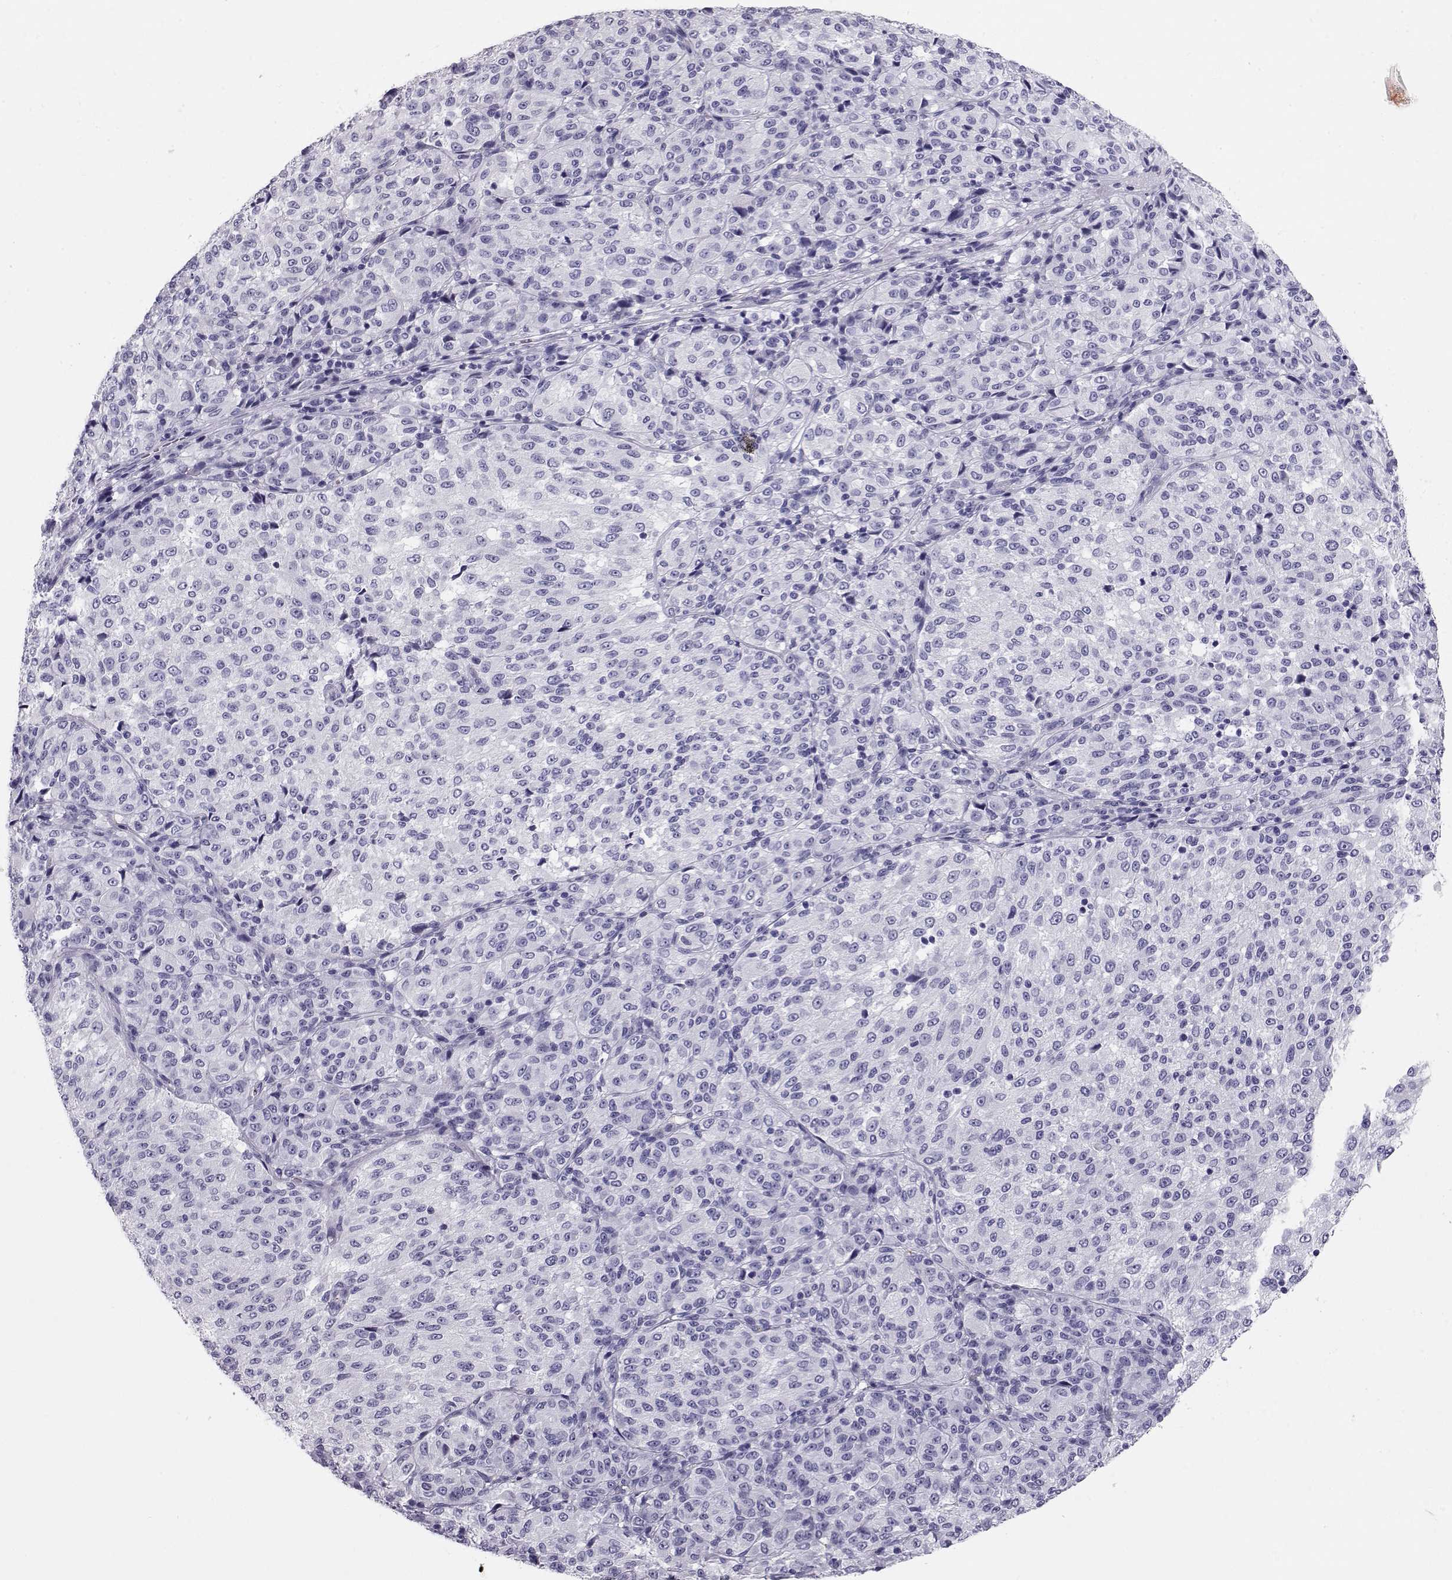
{"staining": {"intensity": "negative", "quantity": "none", "location": "none"}, "tissue": "melanoma", "cell_type": "Tumor cells", "image_type": "cancer", "snomed": [{"axis": "morphology", "description": "Malignant melanoma, Metastatic site"}, {"axis": "topography", "description": "Brain"}], "caption": "Immunohistochemistry of human melanoma shows no expression in tumor cells.", "gene": "RD3", "patient": {"sex": "female", "age": 56}}